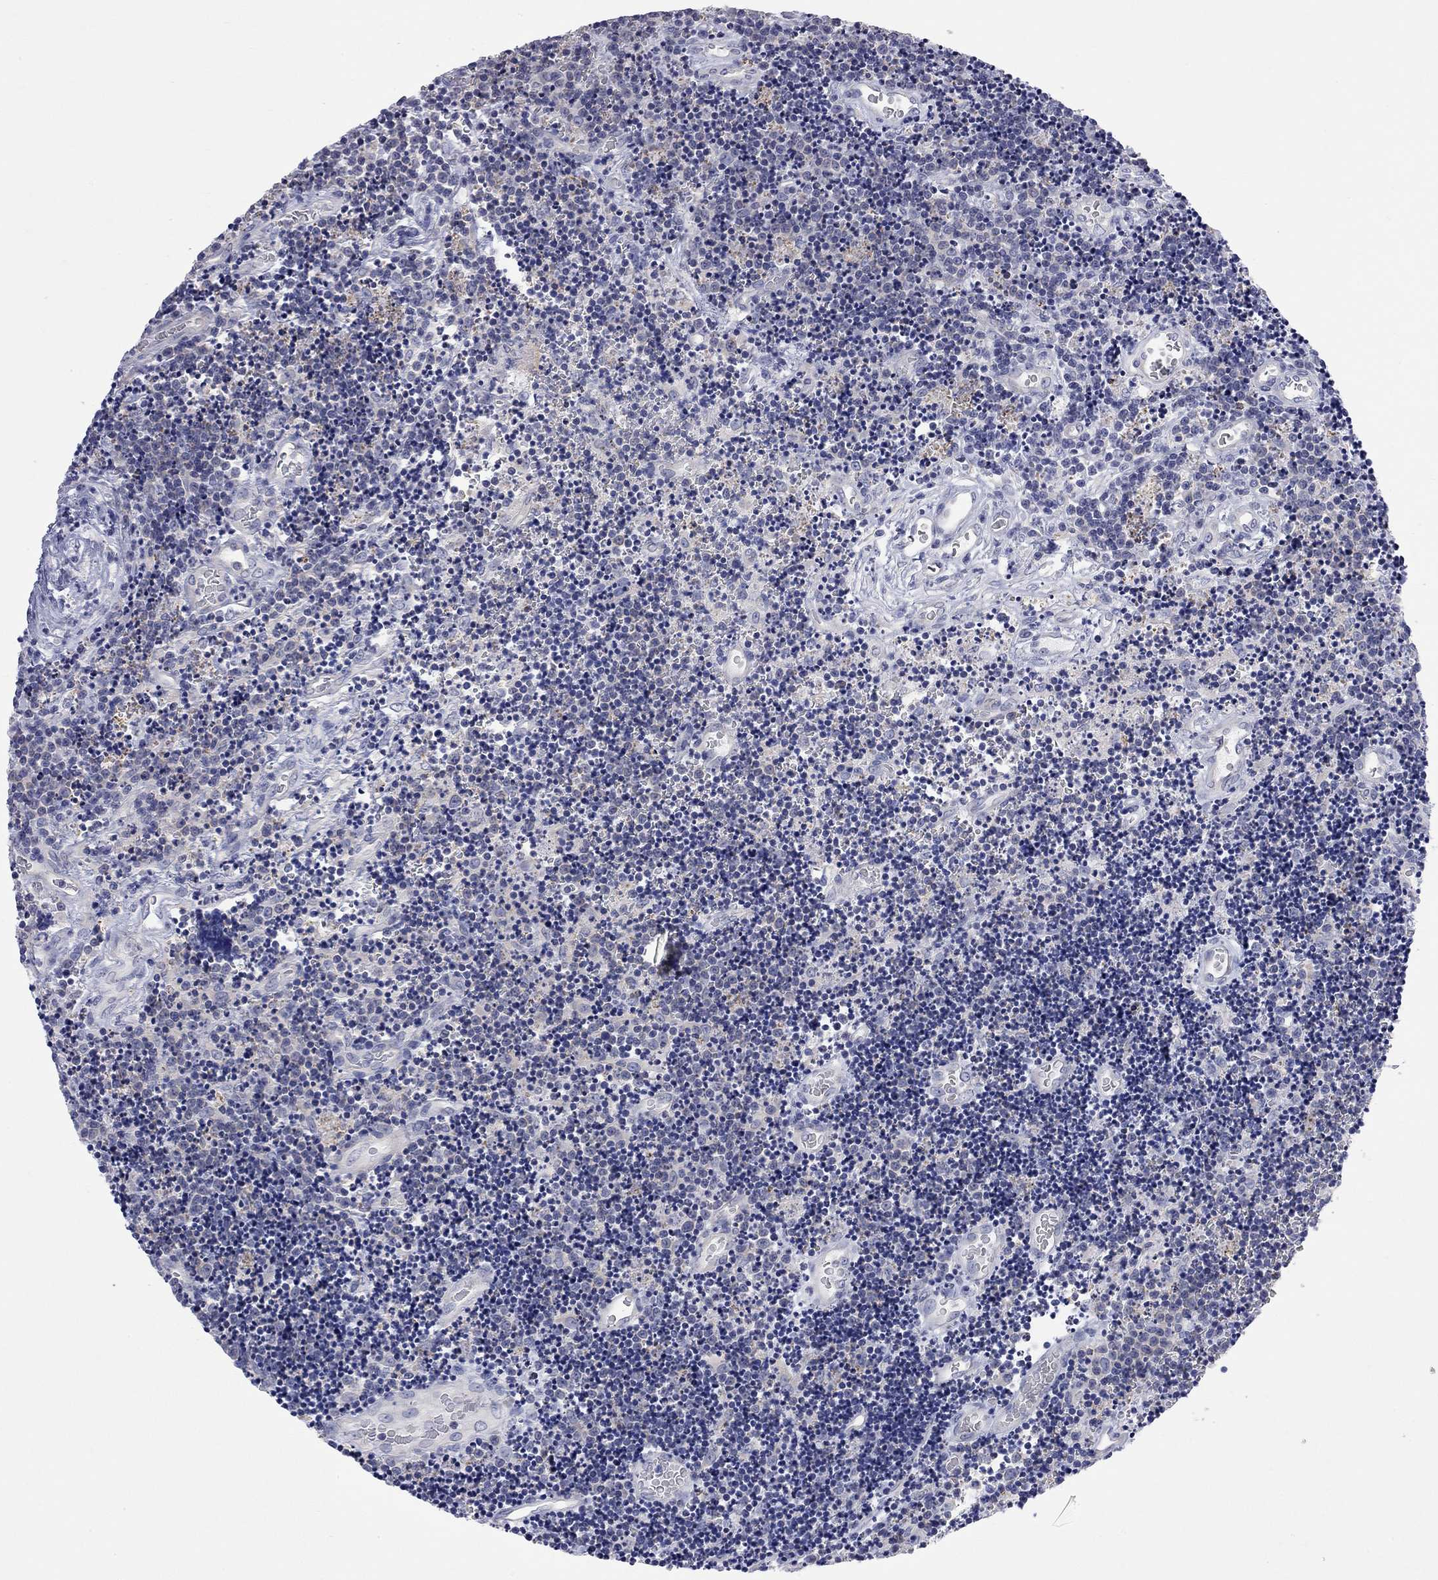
{"staining": {"intensity": "negative", "quantity": "none", "location": "none"}, "tissue": "lymphoma", "cell_type": "Tumor cells", "image_type": "cancer", "snomed": [{"axis": "morphology", "description": "Malignant lymphoma, non-Hodgkin's type, Low grade"}, {"axis": "topography", "description": "Brain"}], "caption": "High magnification brightfield microscopy of lymphoma stained with DAB (brown) and counterstained with hematoxylin (blue): tumor cells show no significant staining.", "gene": "ABCB4", "patient": {"sex": "female", "age": 66}}